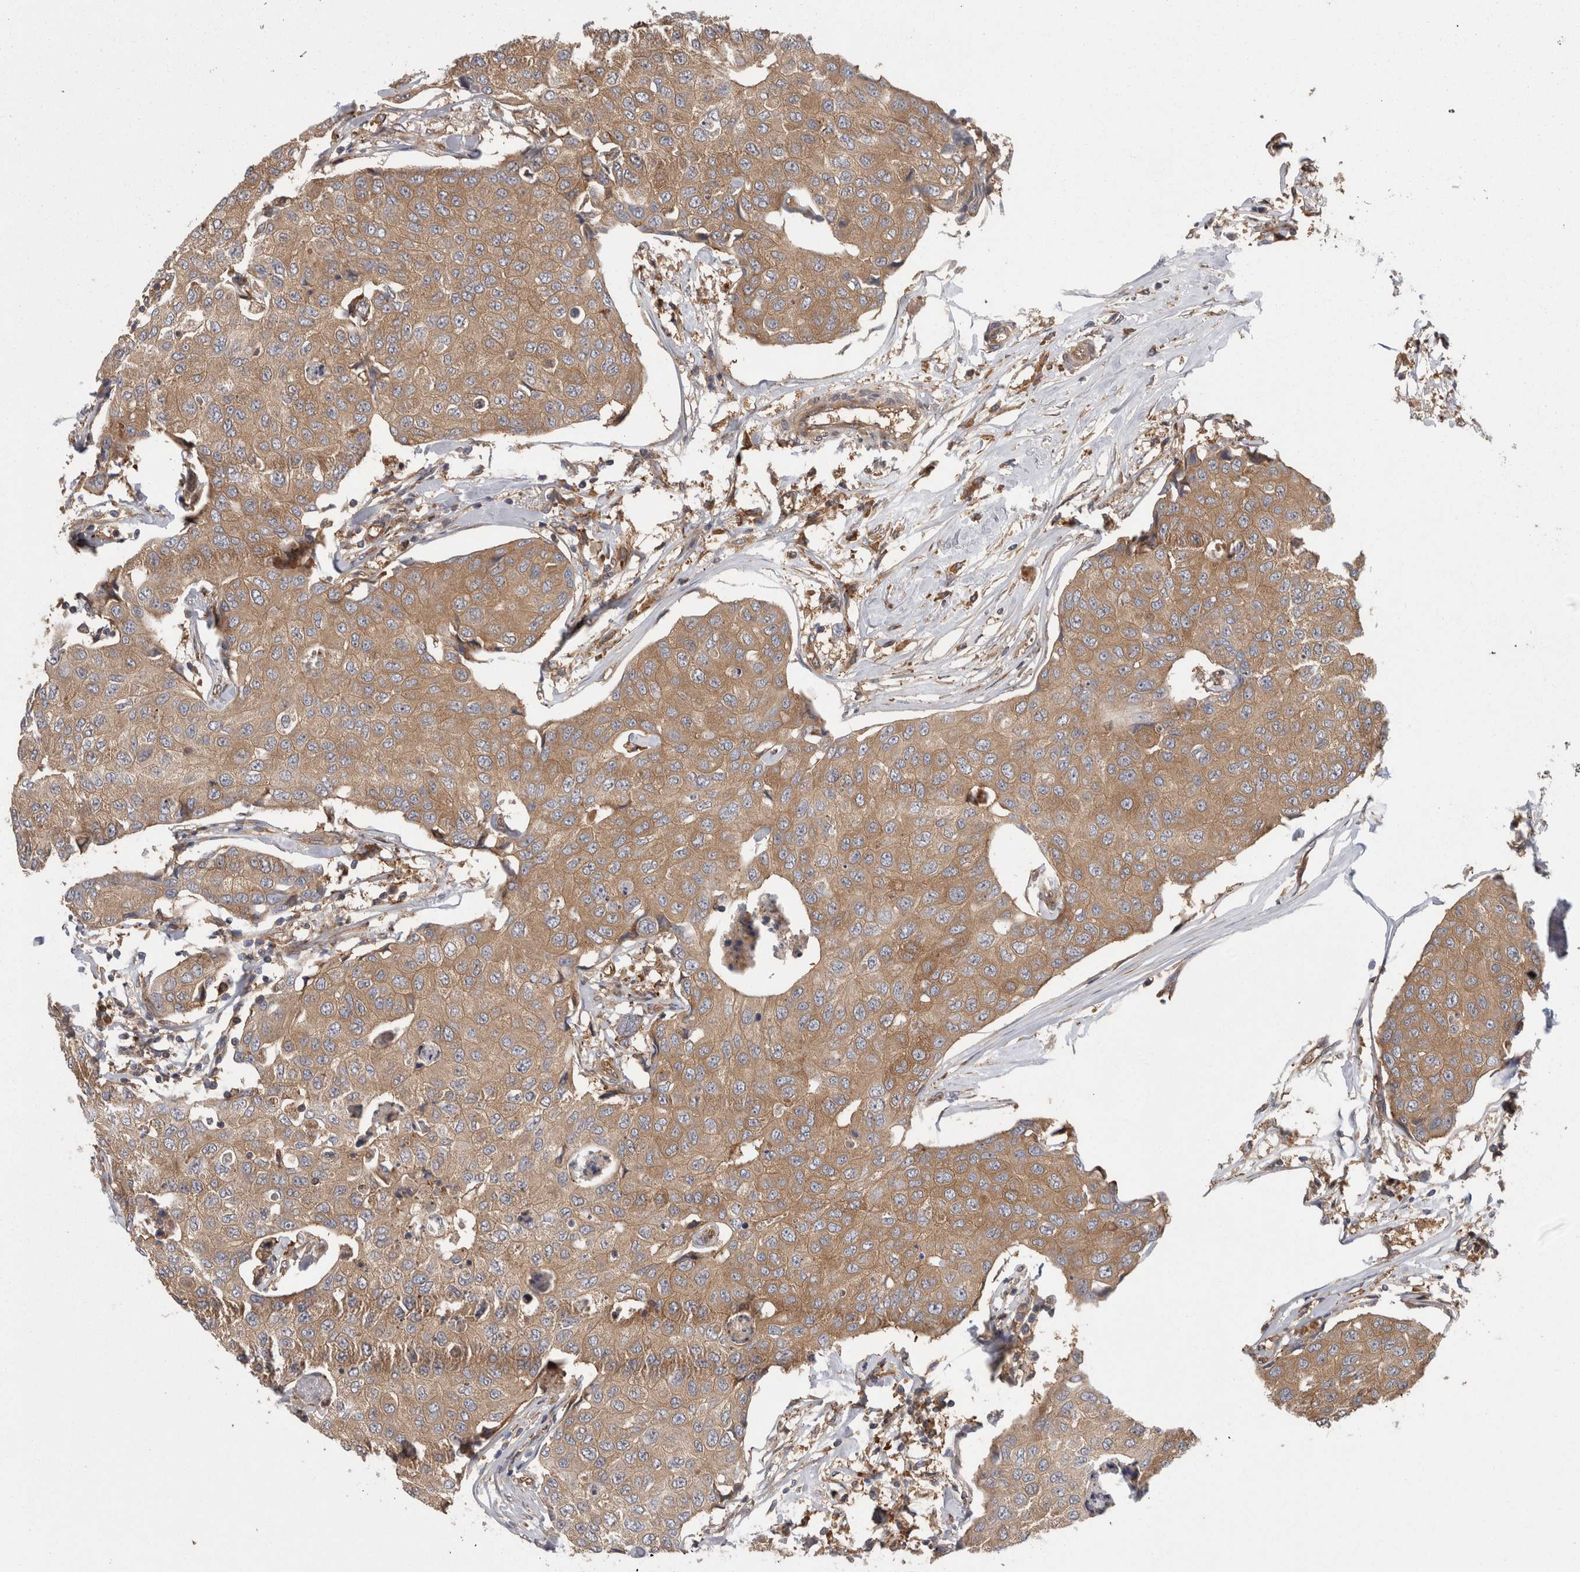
{"staining": {"intensity": "moderate", "quantity": ">75%", "location": "cytoplasmic/membranous"}, "tissue": "breast cancer", "cell_type": "Tumor cells", "image_type": "cancer", "snomed": [{"axis": "morphology", "description": "Duct carcinoma"}, {"axis": "topography", "description": "Breast"}], "caption": "An IHC histopathology image of tumor tissue is shown. Protein staining in brown highlights moderate cytoplasmic/membranous positivity in breast intraductal carcinoma within tumor cells.", "gene": "SMCR8", "patient": {"sex": "female", "age": 80}}